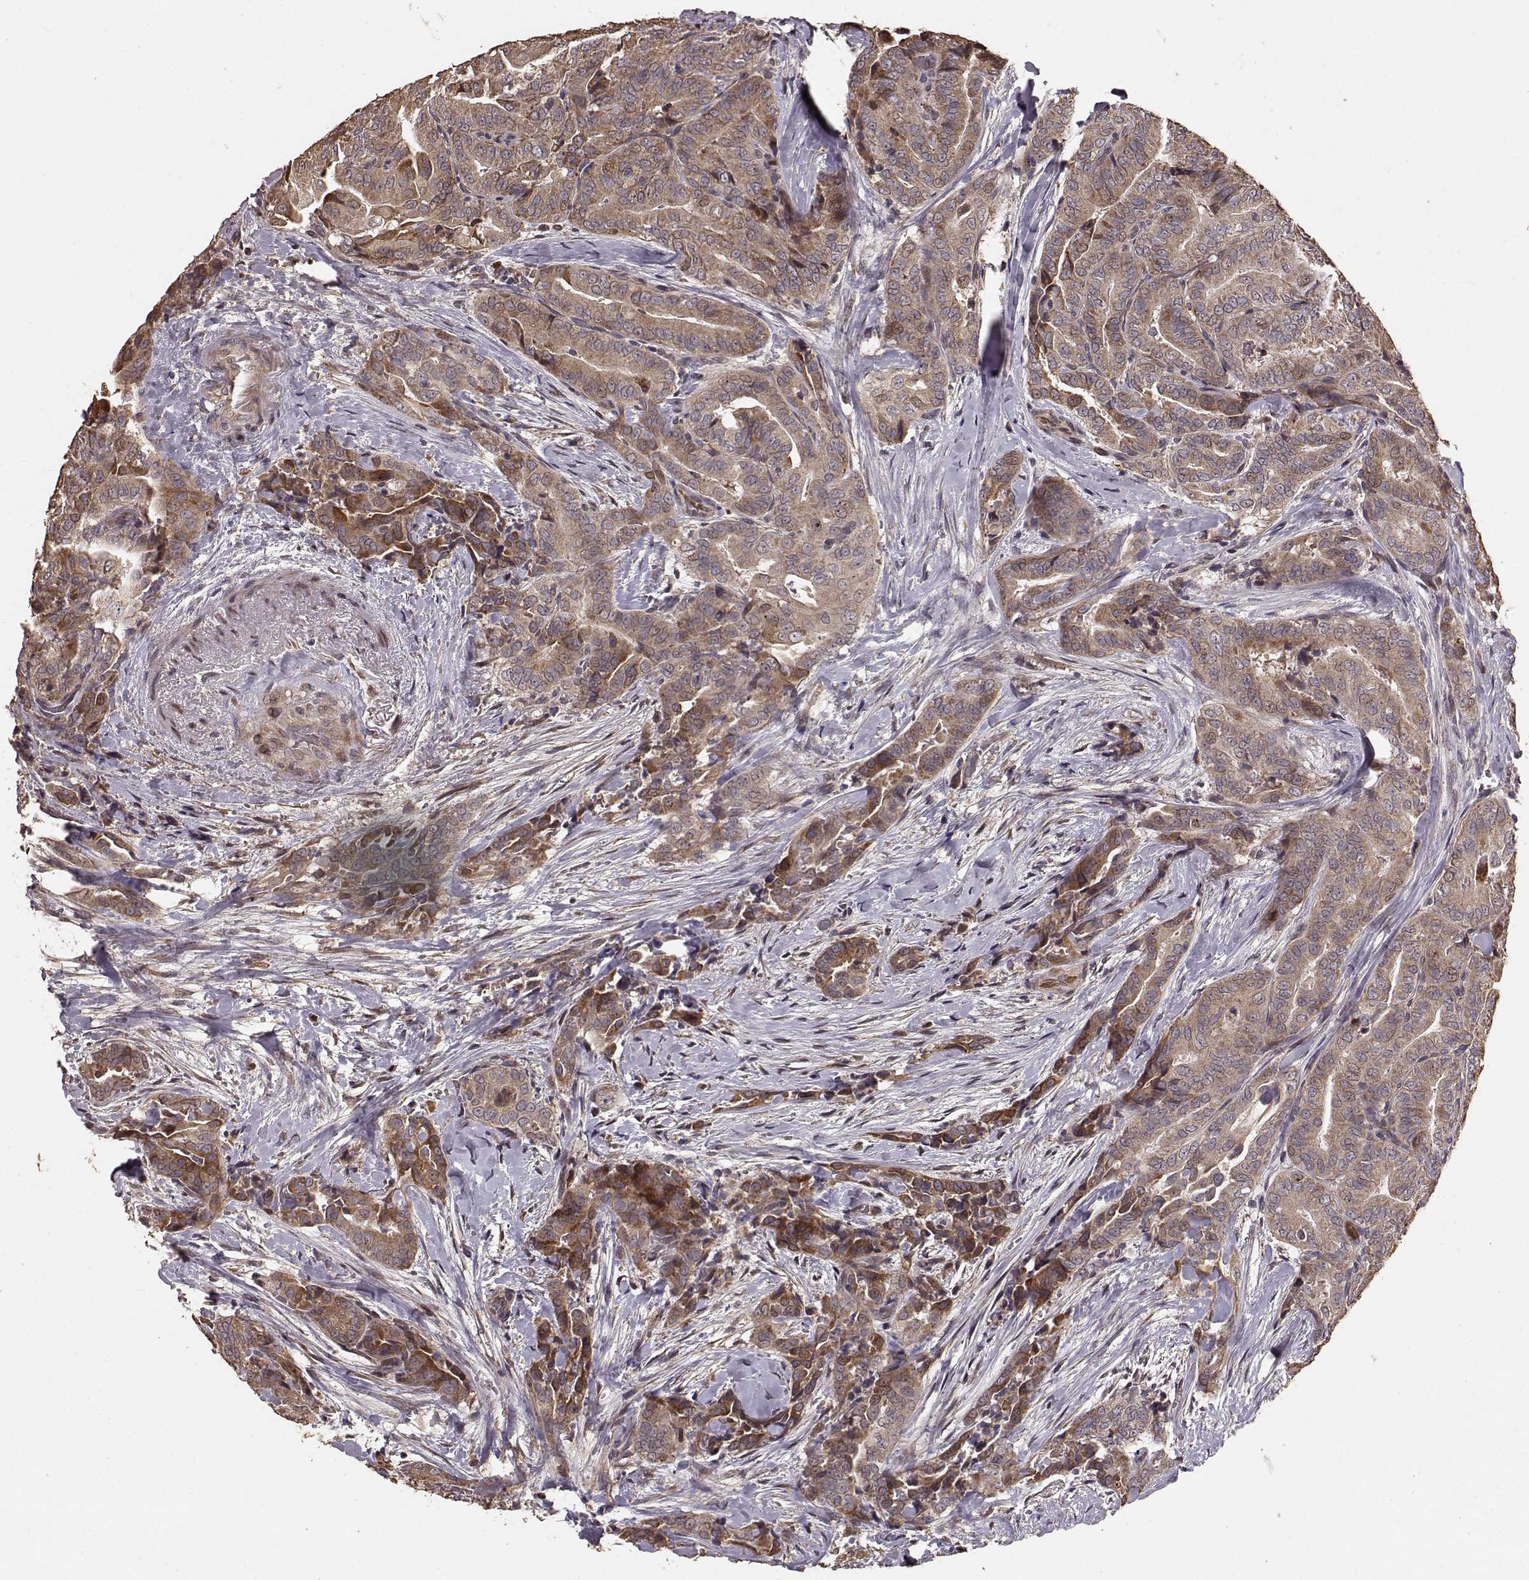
{"staining": {"intensity": "moderate", "quantity": ">75%", "location": "cytoplasmic/membranous"}, "tissue": "thyroid cancer", "cell_type": "Tumor cells", "image_type": "cancer", "snomed": [{"axis": "morphology", "description": "Papillary adenocarcinoma, NOS"}, {"axis": "topography", "description": "Thyroid gland"}], "caption": "A high-resolution micrograph shows IHC staining of papillary adenocarcinoma (thyroid), which reveals moderate cytoplasmic/membranous expression in approximately >75% of tumor cells.", "gene": "USP15", "patient": {"sex": "male", "age": 61}}